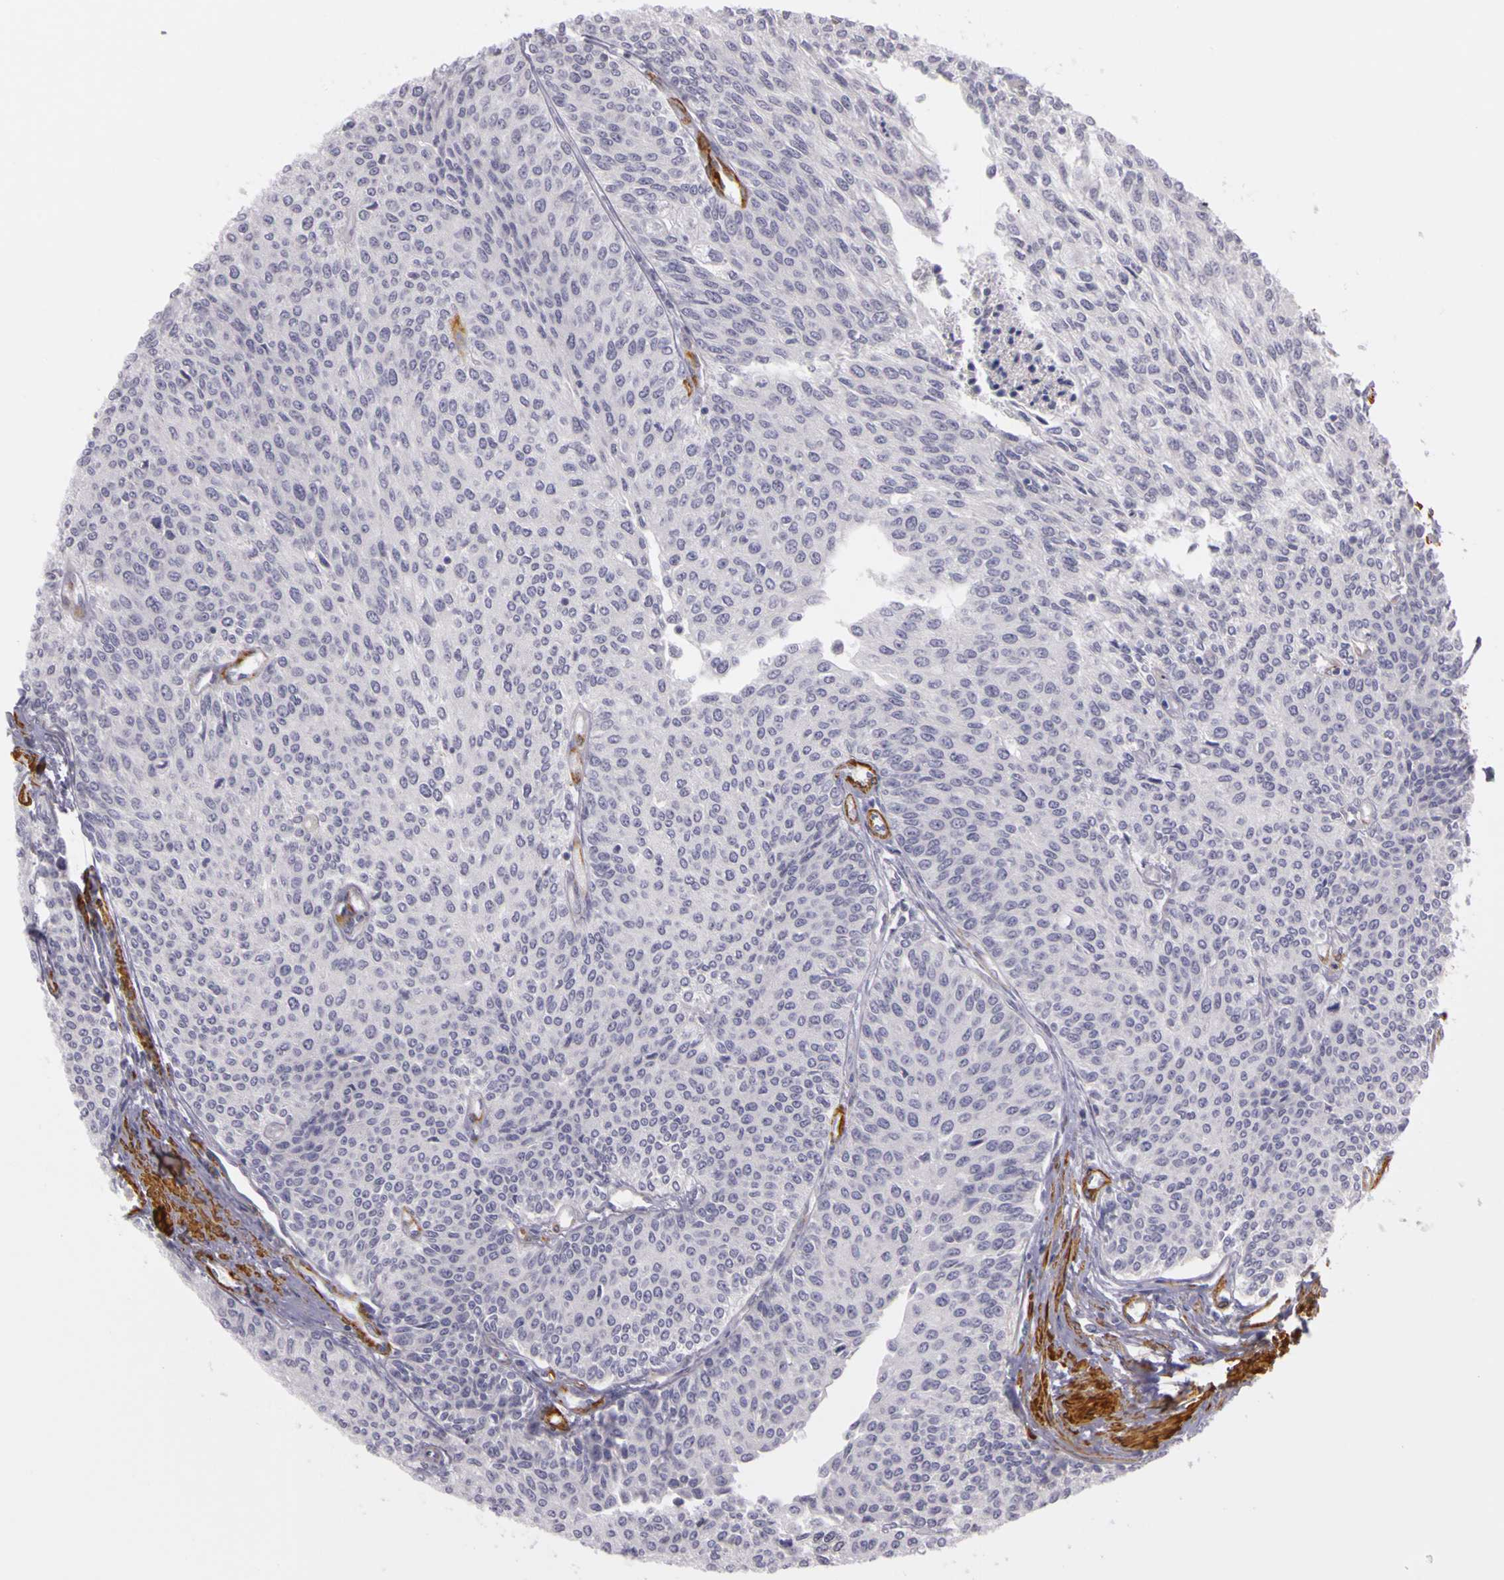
{"staining": {"intensity": "negative", "quantity": "none", "location": "none"}, "tissue": "urothelial cancer", "cell_type": "Tumor cells", "image_type": "cancer", "snomed": [{"axis": "morphology", "description": "Urothelial carcinoma, Low grade"}, {"axis": "topography", "description": "Urinary bladder"}], "caption": "A high-resolution micrograph shows IHC staining of urothelial cancer, which demonstrates no significant staining in tumor cells. The staining is performed using DAB brown chromogen with nuclei counter-stained in using hematoxylin.", "gene": "CNTN2", "patient": {"sex": "female", "age": 73}}